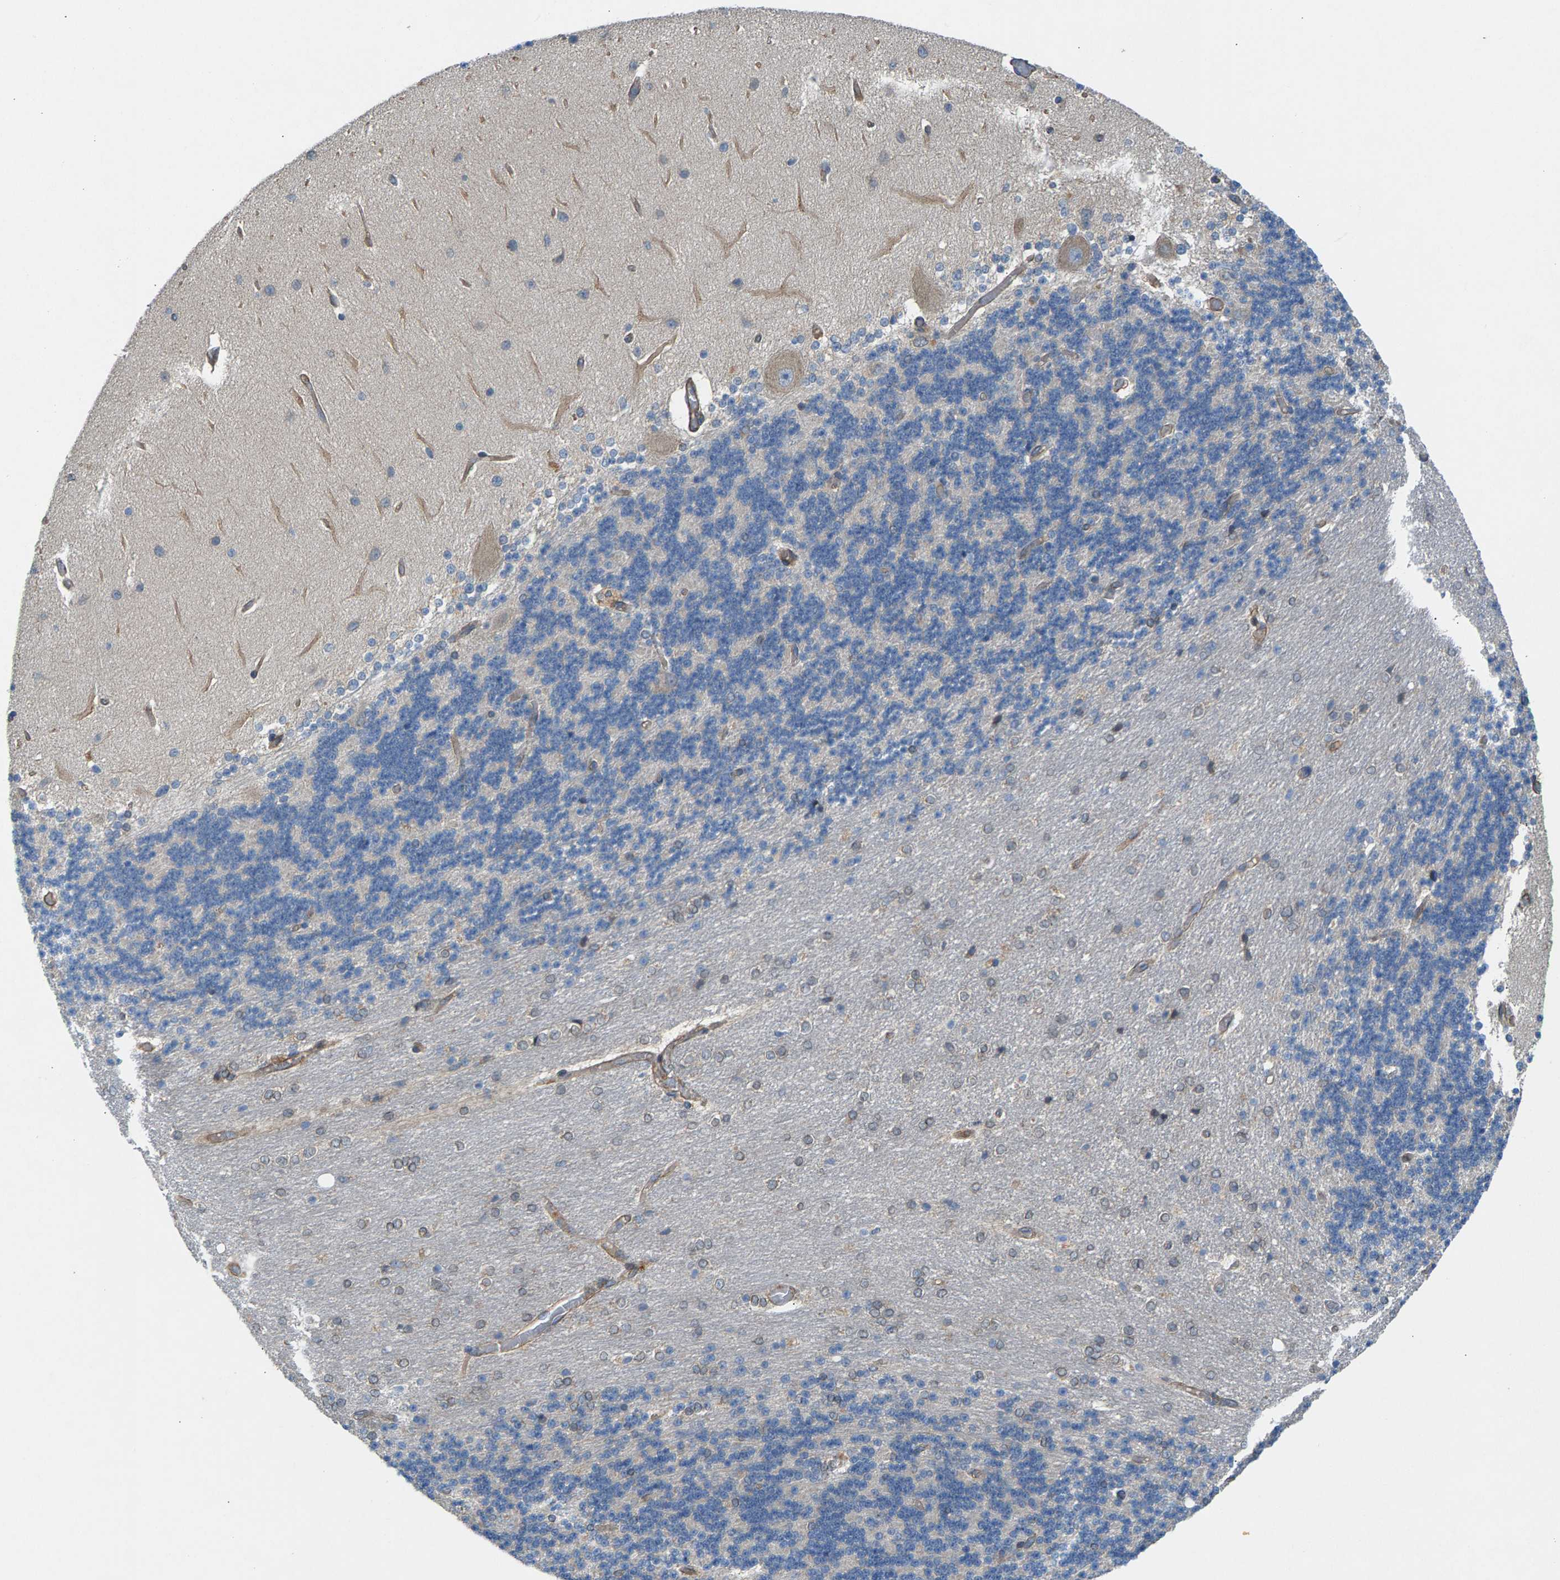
{"staining": {"intensity": "negative", "quantity": "none", "location": "none"}, "tissue": "cerebellum", "cell_type": "Cells in granular layer", "image_type": "normal", "snomed": [{"axis": "morphology", "description": "Normal tissue, NOS"}, {"axis": "topography", "description": "Cerebellum"}], "caption": "The histopathology image shows no significant expression in cells in granular layer of cerebellum. (IHC, brightfield microscopy, high magnification).", "gene": "PDCL", "patient": {"sex": "female", "age": 54}}